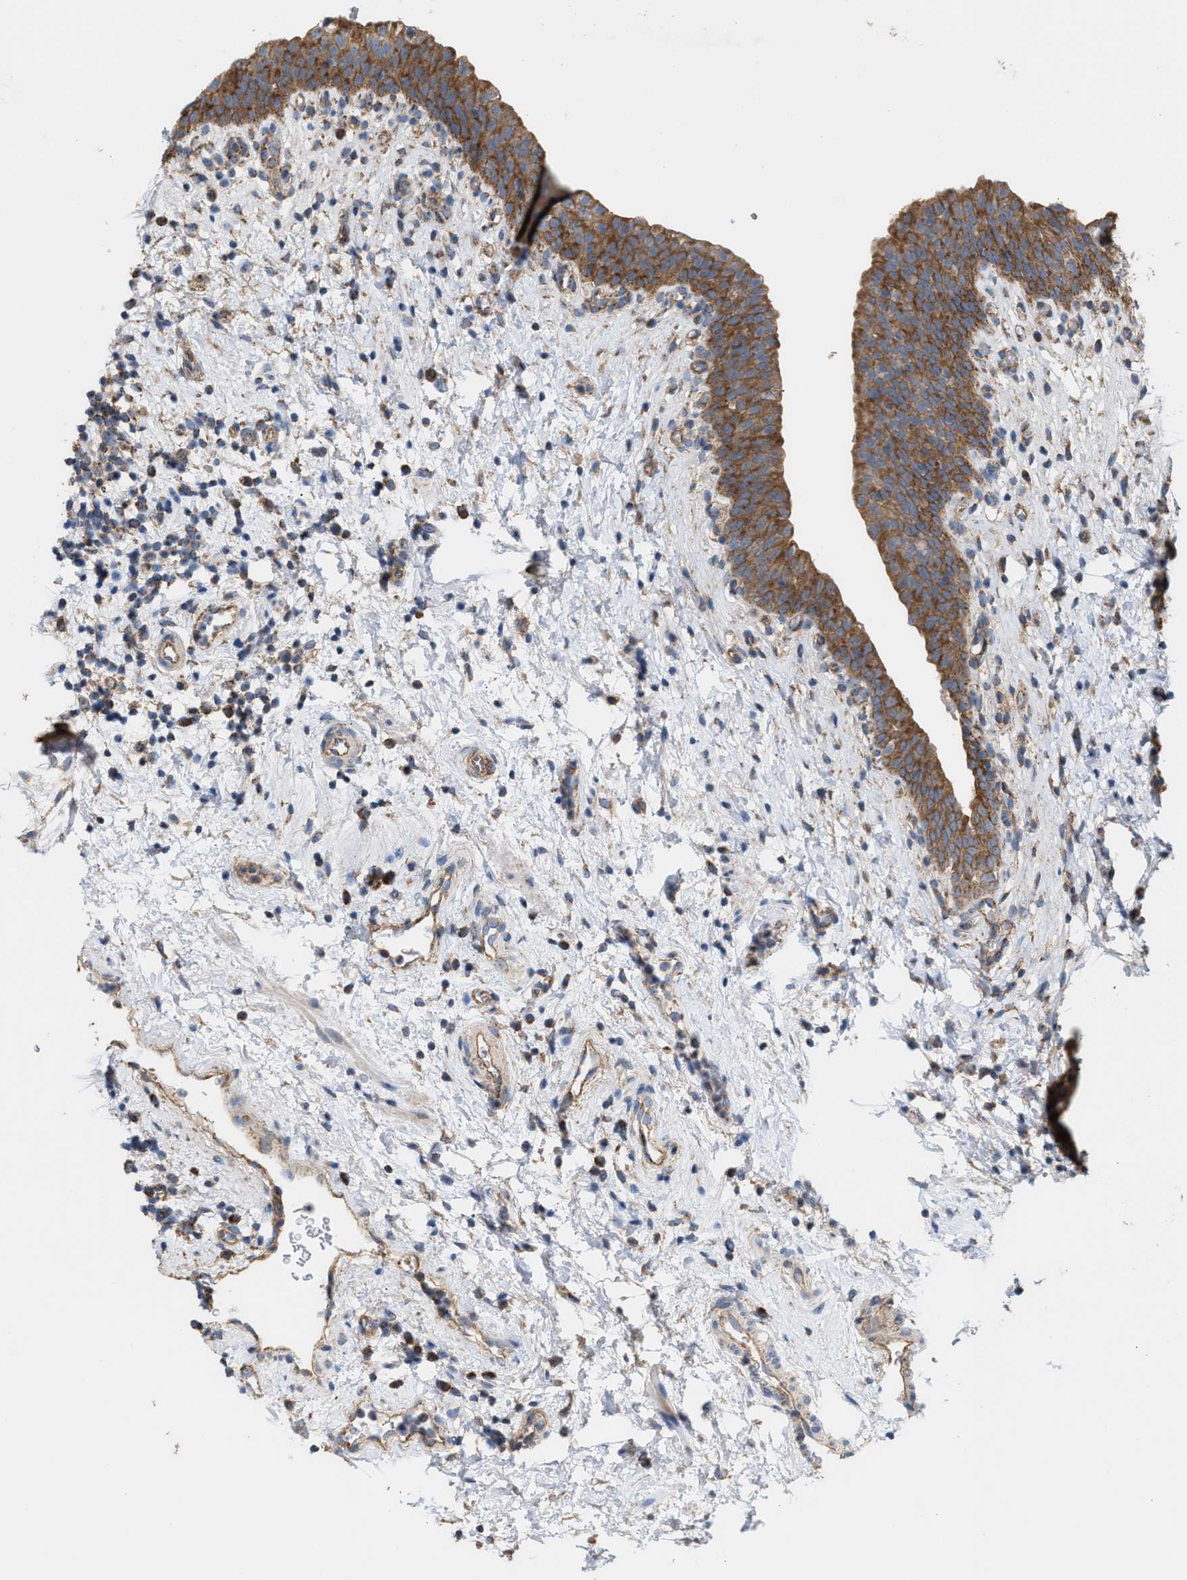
{"staining": {"intensity": "moderate", "quantity": ">75%", "location": "cytoplasmic/membranous"}, "tissue": "urinary bladder", "cell_type": "Urothelial cells", "image_type": "normal", "snomed": [{"axis": "morphology", "description": "Normal tissue, NOS"}, {"axis": "topography", "description": "Urinary bladder"}], "caption": "Moderate cytoplasmic/membranous positivity for a protein is seen in about >75% of urothelial cells of unremarkable urinary bladder using immunohistochemistry.", "gene": "OXSM", "patient": {"sex": "male", "age": 37}}